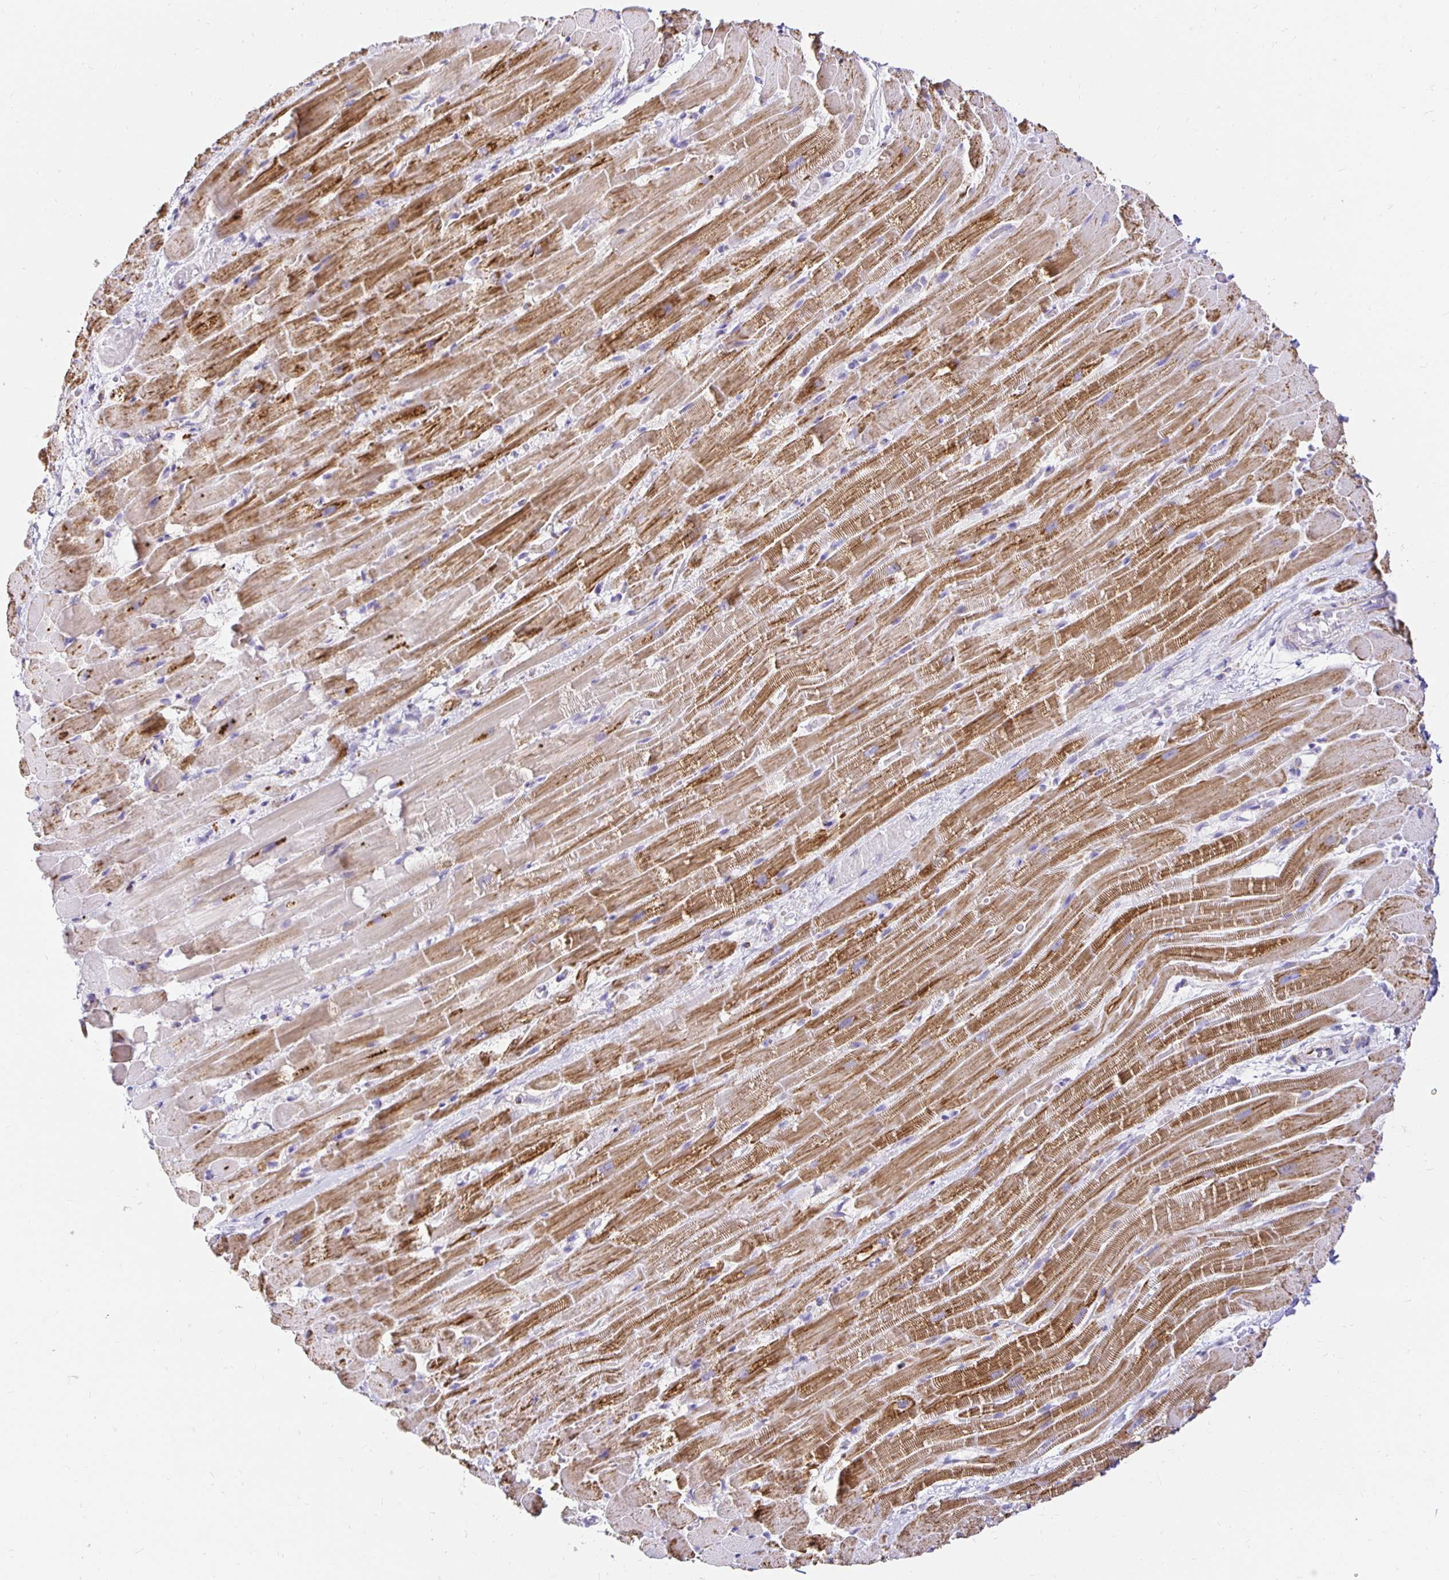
{"staining": {"intensity": "moderate", "quantity": ">75%", "location": "cytoplasmic/membranous"}, "tissue": "heart muscle", "cell_type": "Cardiomyocytes", "image_type": "normal", "snomed": [{"axis": "morphology", "description": "Normal tissue, NOS"}, {"axis": "topography", "description": "Heart"}], "caption": "IHC of benign heart muscle exhibits medium levels of moderate cytoplasmic/membranous expression in approximately >75% of cardiomyocytes. (Brightfield microscopy of DAB IHC at high magnification).", "gene": "PLAAT2", "patient": {"sex": "male", "age": 37}}